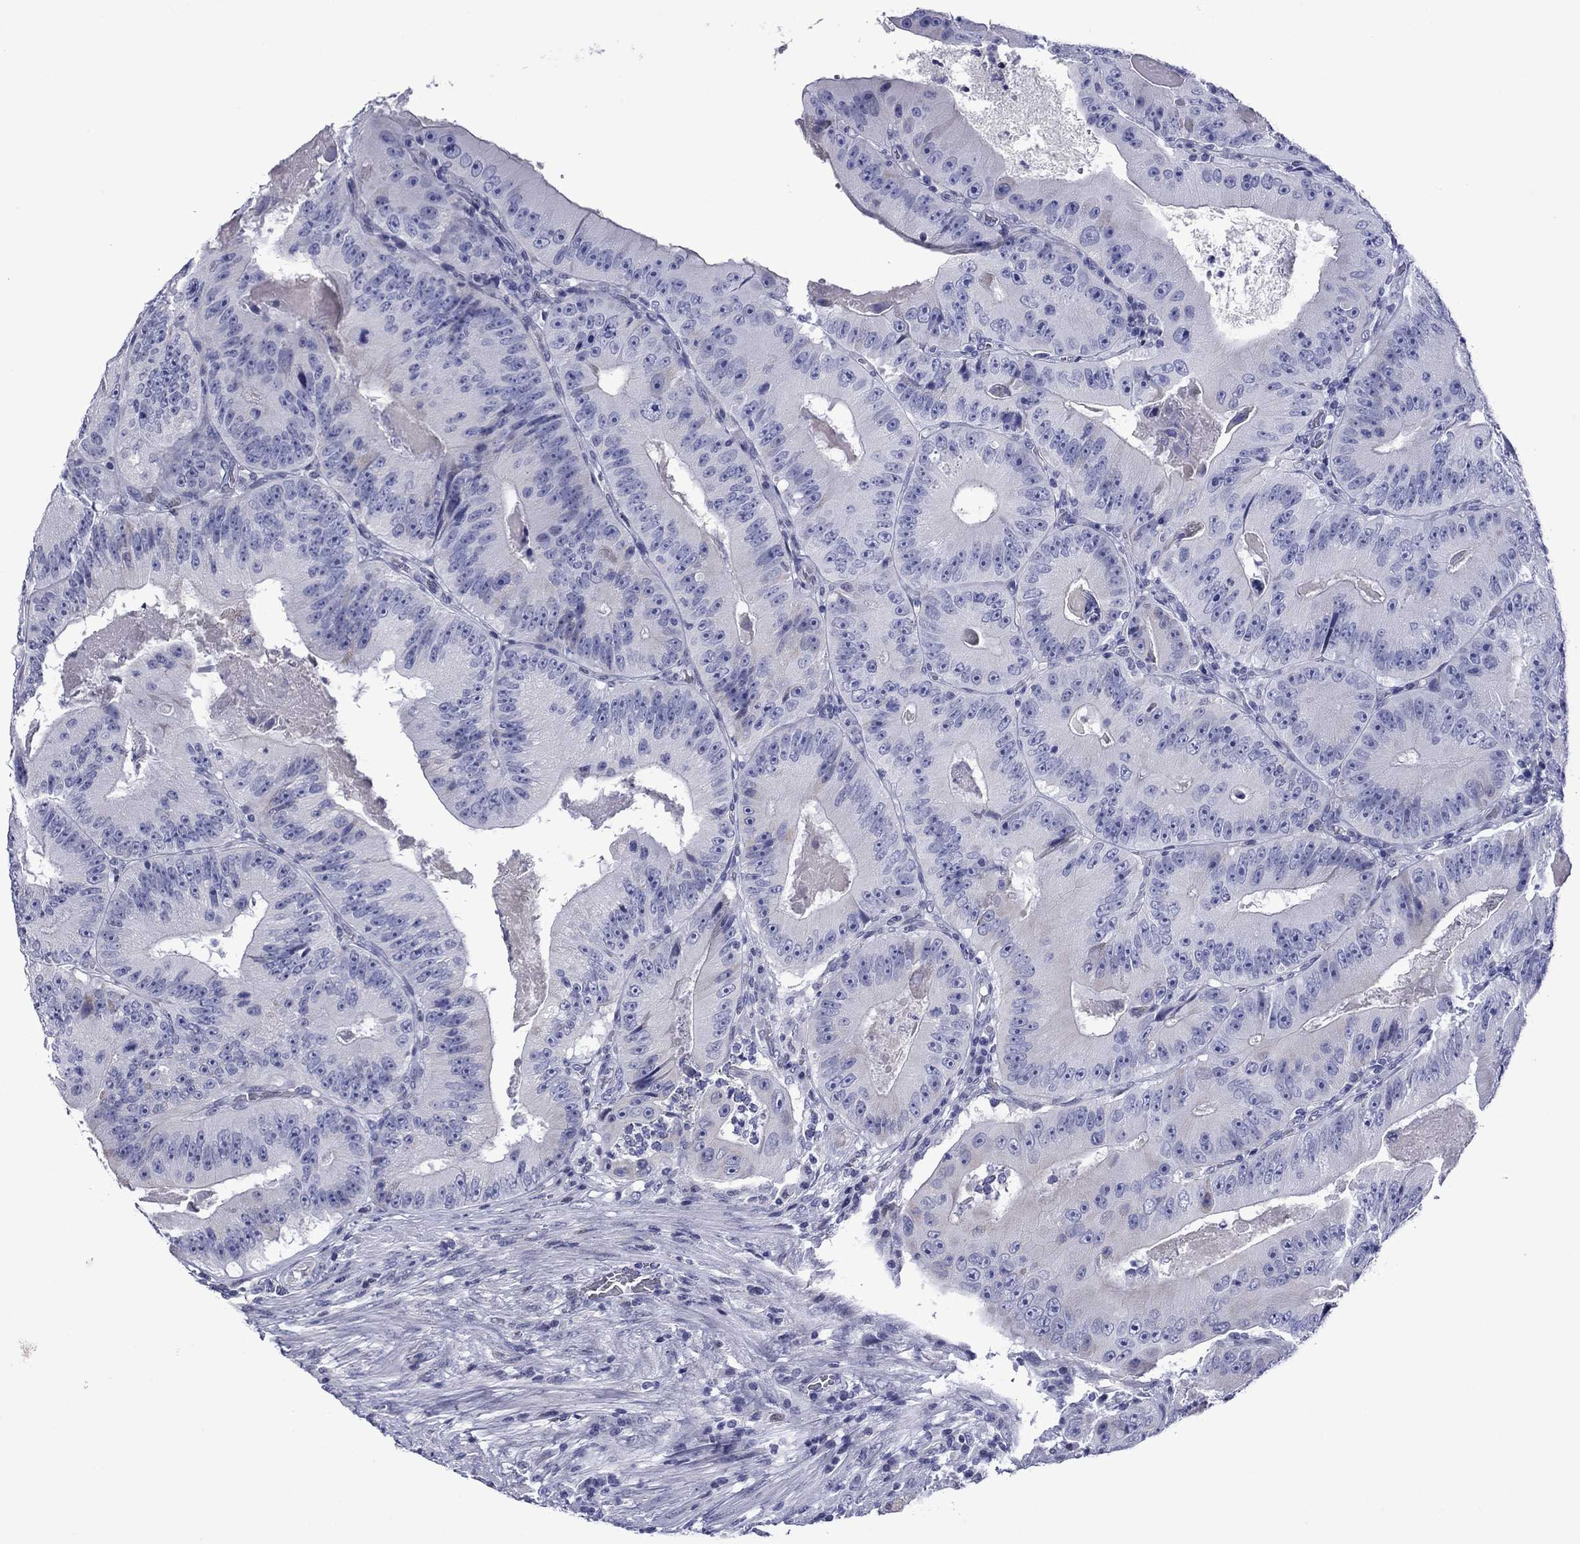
{"staining": {"intensity": "negative", "quantity": "none", "location": "none"}, "tissue": "colorectal cancer", "cell_type": "Tumor cells", "image_type": "cancer", "snomed": [{"axis": "morphology", "description": "Adenocarcinoma, NOS"}, {"axis": "topography", "description": "Colon"}], "caption": "Human colorectal adenocarcinoma stained for a protein using IHC reveals no expression in tumor cells.", "gene": "PIWIL1", "patient": {"sex": "female", "age": 86}}